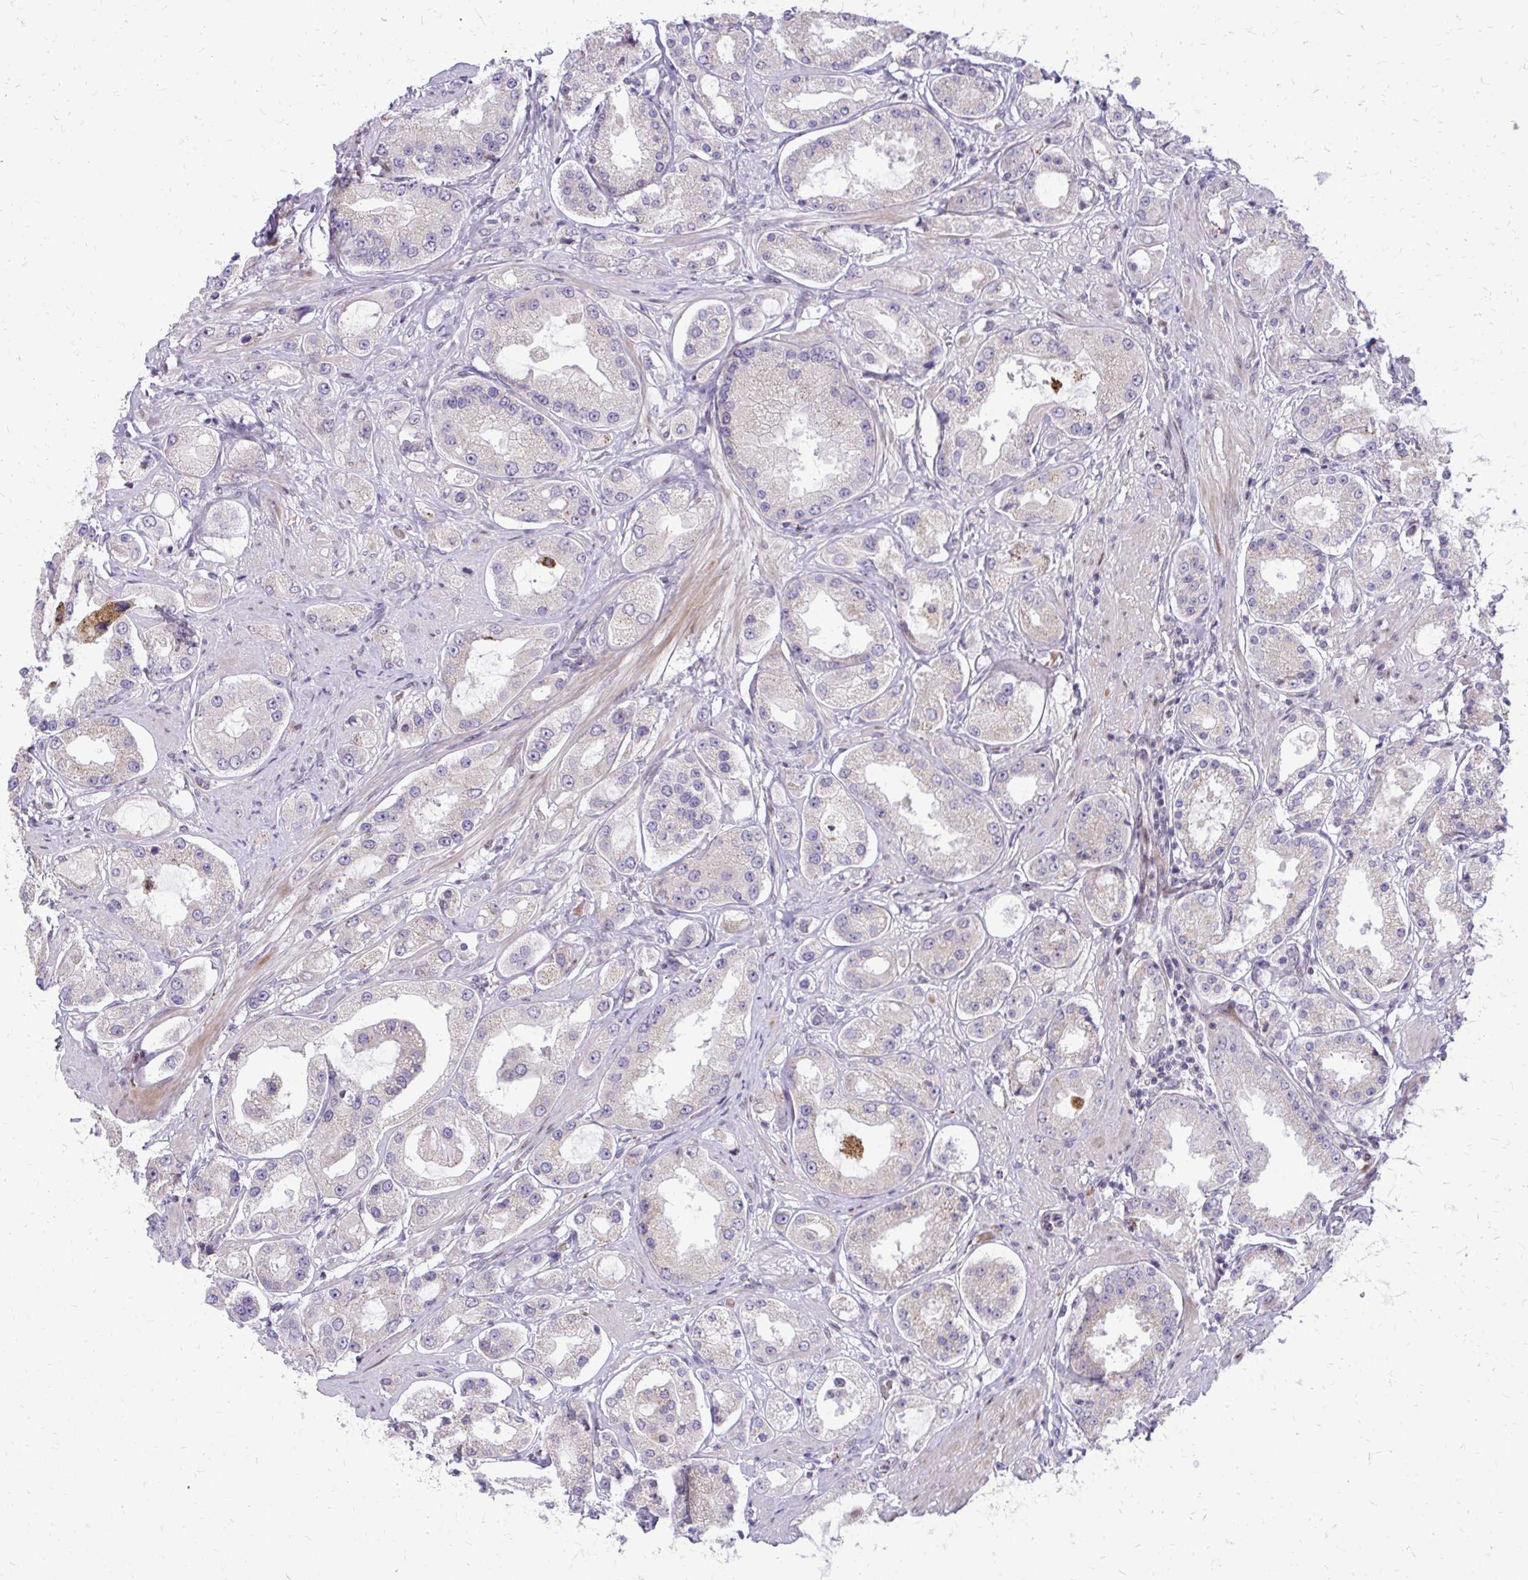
{"staining": {"intensity": "negative", "quantity": "none", "location": "none"}, "tissue": "prostate cancer", "cell_type": "Tumor cells", "image_type": "cancer", "snomed": [{"axis": "morphology", "description": "Adenocarcinoma, High grade"}, {"axis": "topography", "description": "Prostate"}], "caption": "Immunohistochemistry histopathology image of neoplastic tissue: human prostate adenocarcinoma (high-grade) stained with DAB (3,3'-diaminobenzidine) exhibits no significant protein staining in tumor cells. Brightfield microscopy of immunohistochemistry (IHC) stained with DAB (3,3'-diaminobenzidine) (brown) and hematoxylin (blue), captured at high magnification.", "gene": "PPDPFL", "patient": {"sex": "male", "age": 69}}